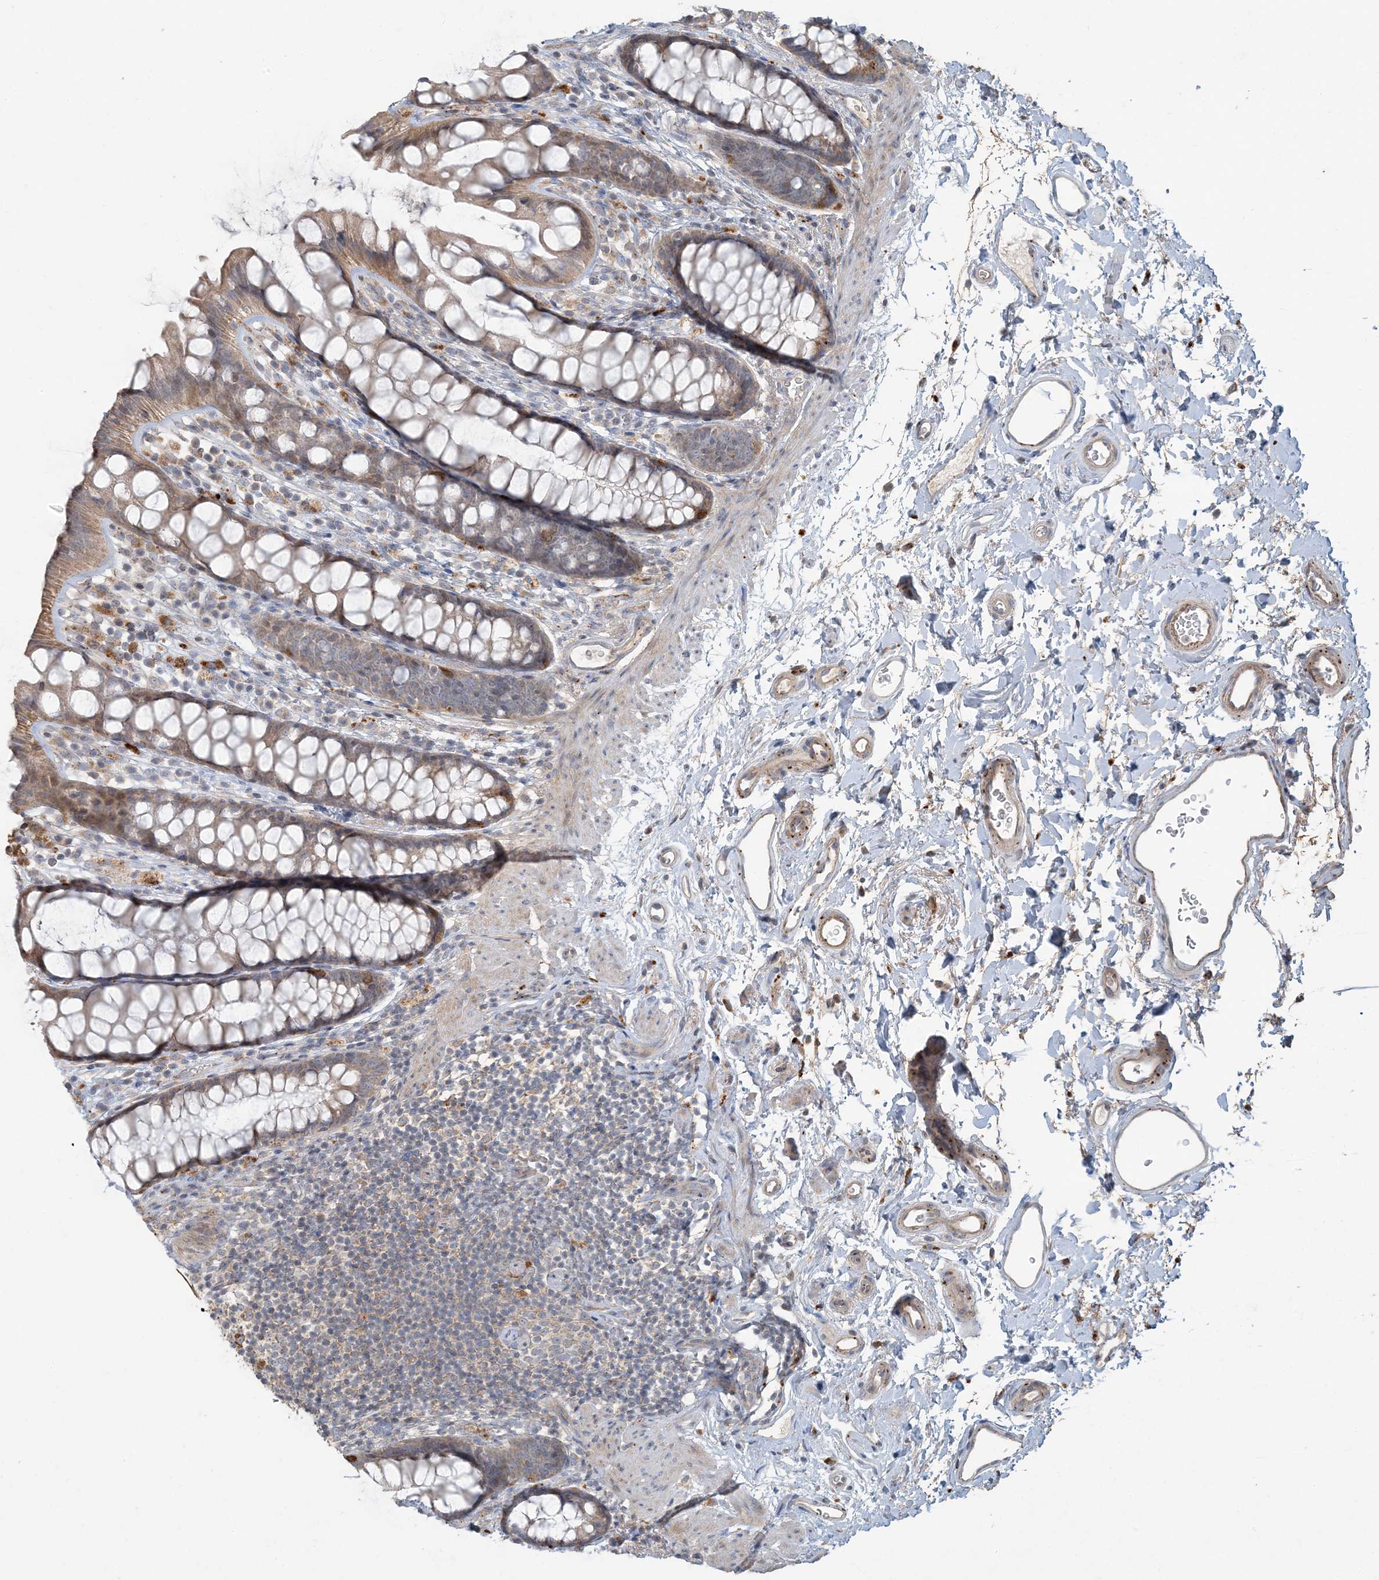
{"staining": {"intensity": "moderate", "quantity": "25%-75%", "location": "cytoplasmic/membranous"}, "tissue": "rectum", "cell_type": "Glandular cells", "image_type": "normal", "snomed": [{"axis": "morphology", "description": "Normal tissue, NOS"}, {"axis": "topography", "description": "Rectum"}], "caption": "IHC photomicrograph of normal rectum: human rectum stained using IHC demonstrates medium levels of moderate protein expression localized specifically in the cytoplasmic/membranous of glandular cells, appearing as a cytoplasmic/membranous brown color.", "gene": "LTN1", "patient": {"sex": "female", "age": 65}}